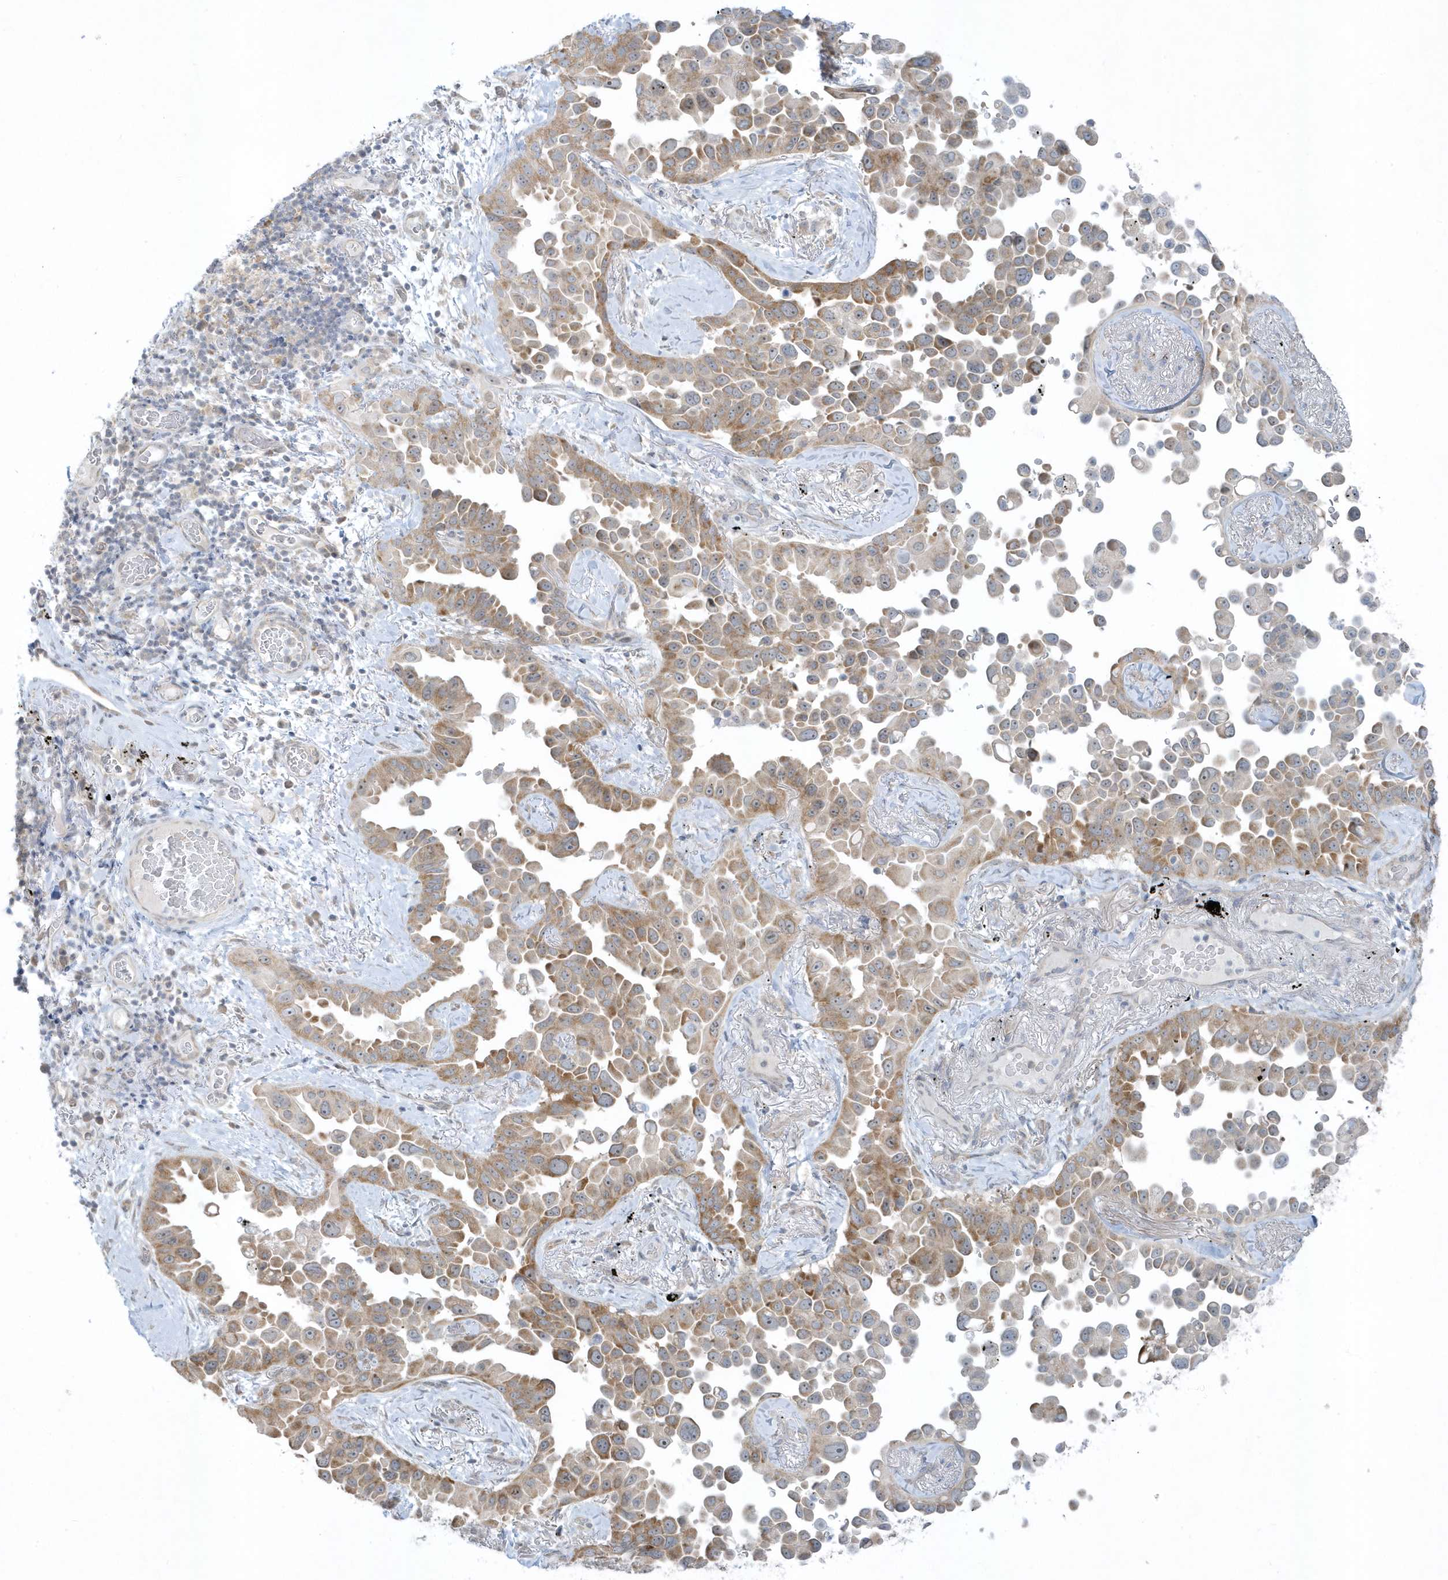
{"staining": {"intensity": "moderate", "quantity": "25%-75%", "location": "cytoplasmic/membranous"}, "tissue": "lung cancer", "cell_type": "Tumor cells", "image_type": "cancer", "snomed": [{"axis": "morphology", "description": "Adenocarcinoma, NOS"}, {"axis": "topography", "description": "Lung"}], "caption": "Immunohistochemistry staining of lung cancer (adenocarcinoma), which displays medium levels of moderate cytoplasmic/membranous positivity in approximately 25%-75% of tumor cells indicating moderate cytoplasmic/membranous protein positivity. The staining was performed using DAB (3,3'-diaminobenzidine) (brown) for protein detection and nuclei were counterstained in hematoxylin (blue).", "gene": "SCN3A", "patient": {"sex": "female", "age": 67}}